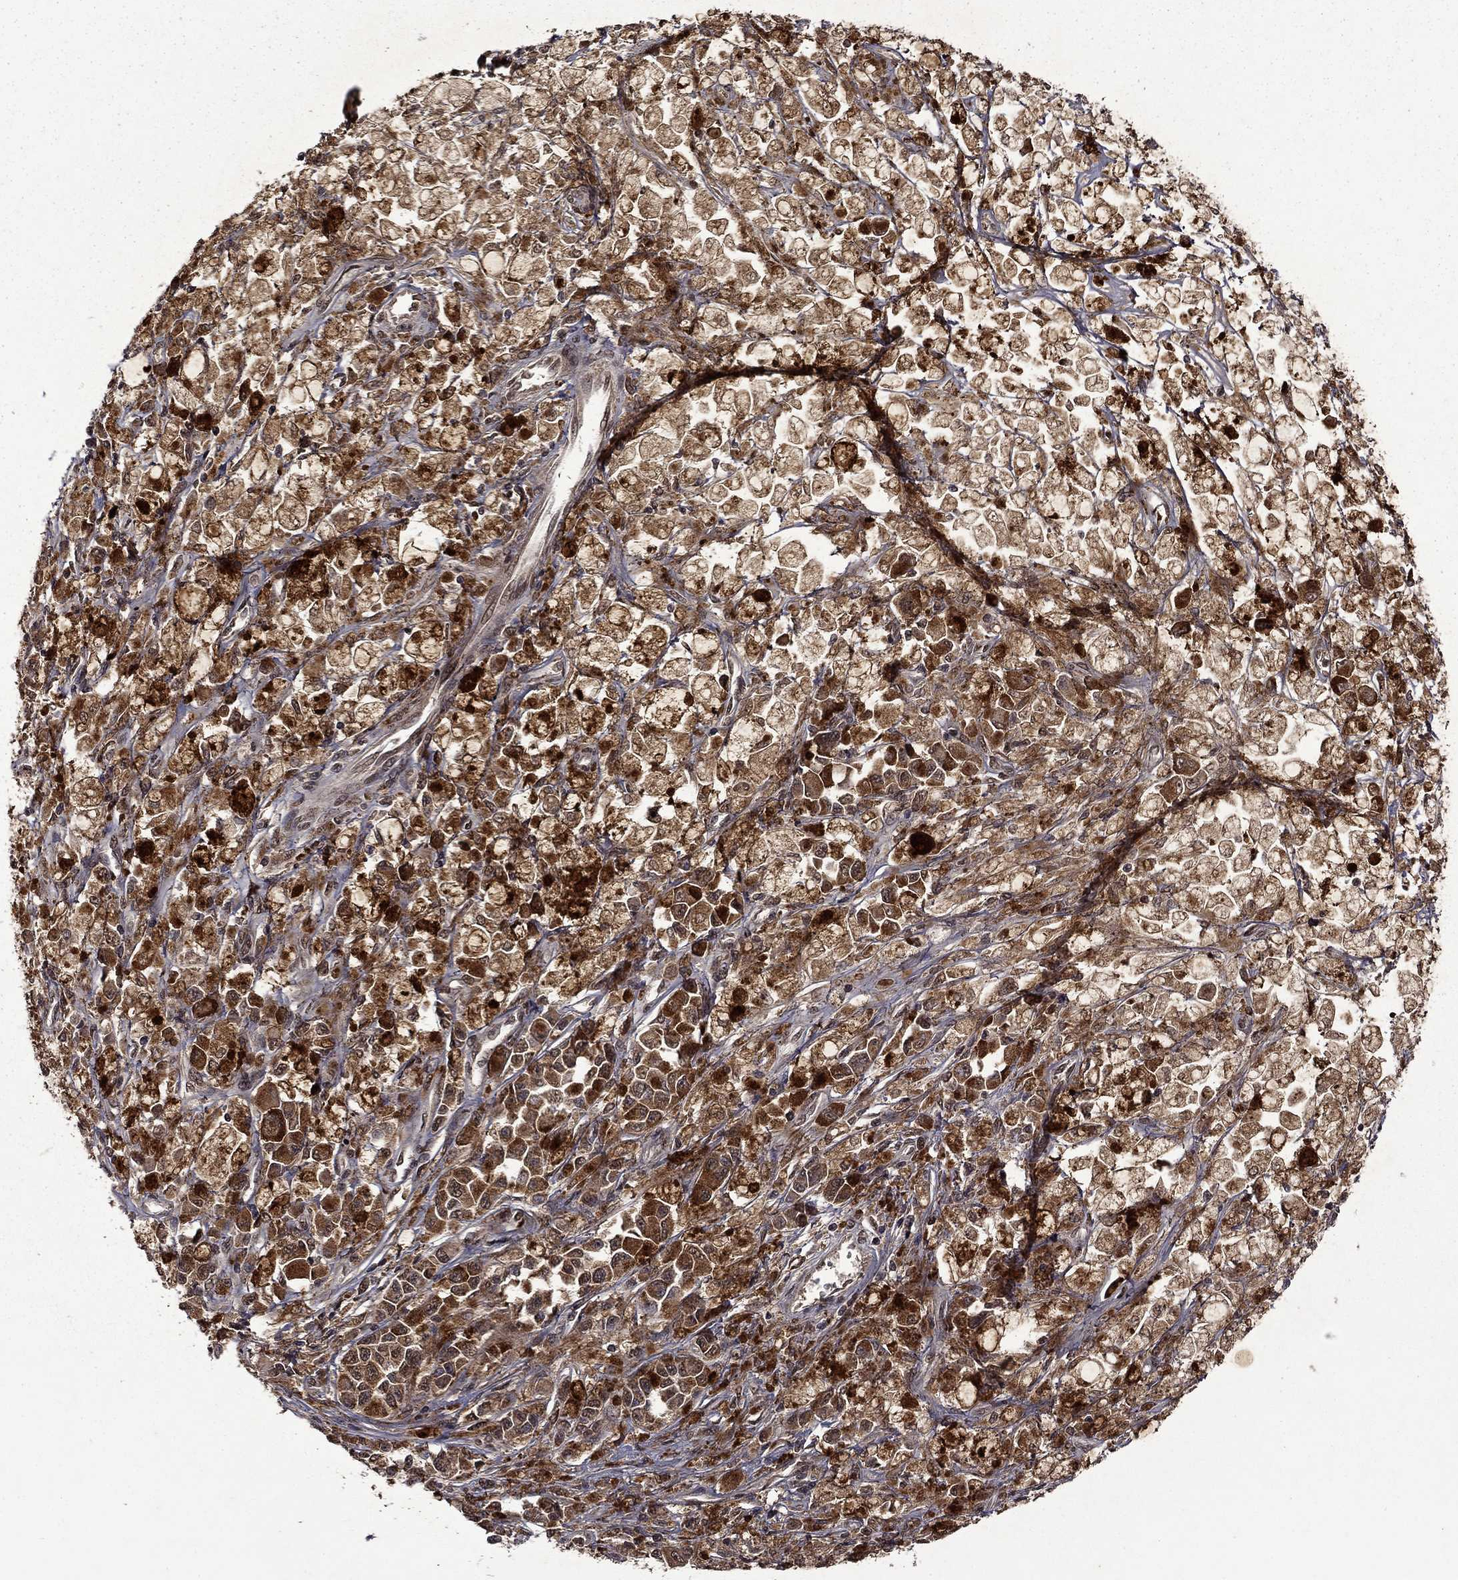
{"staining": {"intensity": "strong", "quantity": ">75%", "location": "cytoplasmic/membranous"}, "tissue": "melanoma", "cell_type": "Tumor cells", "image_type": "cancer", "snomed": [{"axis": "morphology", "description": "Malignant melanoma, NOS"}, {"axis": "topography", "description": "Skin"}], "caption": "Immunohistochemistry (DAB) staining of melanoma demonstrates strong cytoplasmic/membranous protein staining in about >75% of tumor cells.", "gene": "ITM2B", "patient": {"sex": "female", "age": 58}}